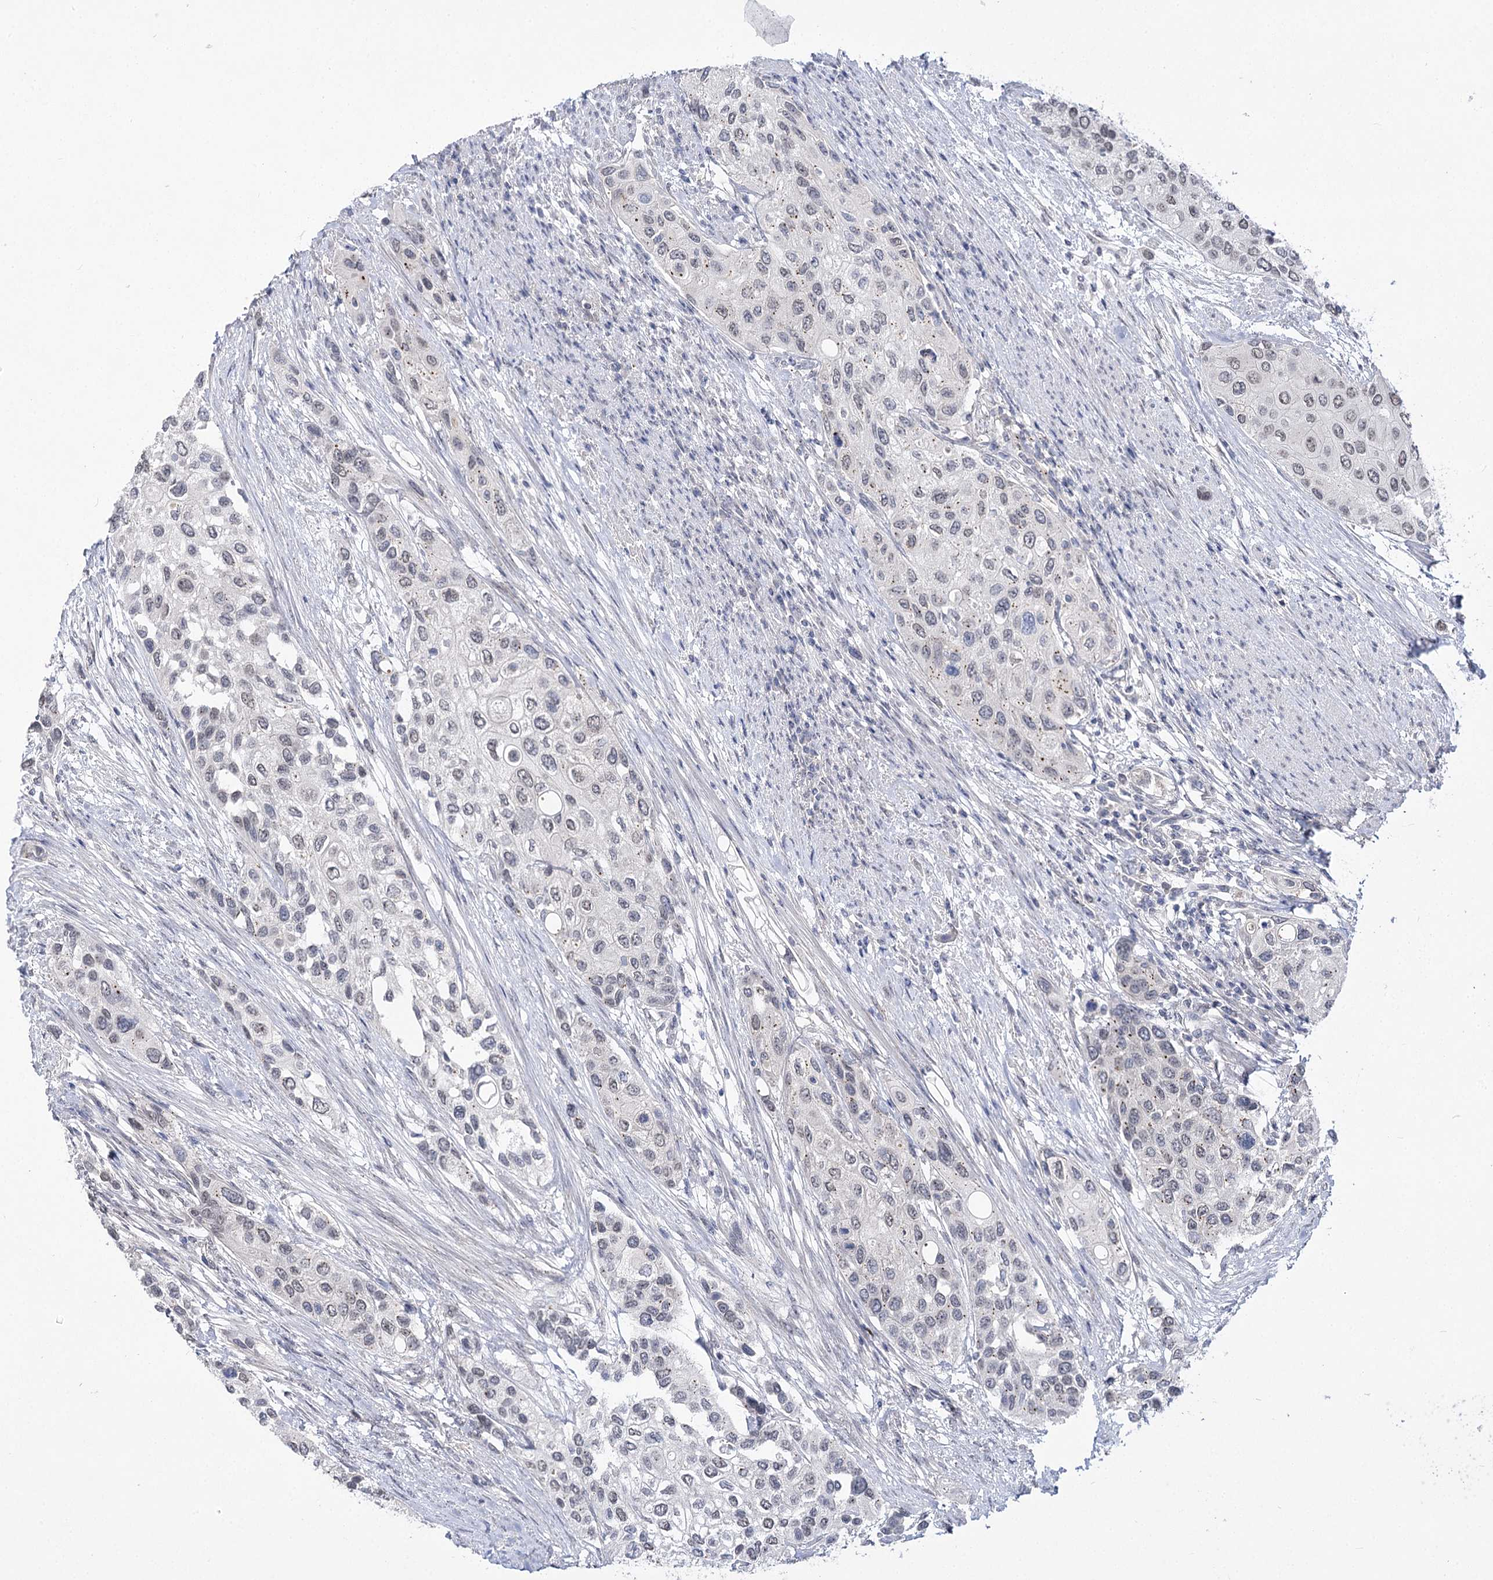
{"staining": {"intensity": "negative", "quantity": "none", "location": "none"}, "tissue": "urothelial cancer", "cell_type": "Tumor cells", "image_type": "cancer", "snomed": [{"axis": "morphology", "description": "Normal tissue, NOS"}, {"axis": "morphology", "description": "Urothelial carcinoma, High grade"}, {"axis": "topography", "description": "Vascular tissue"}, {"axis": "topography", "description": "Urinary bladder"}], "caption": "This image is of high-grade urothelial carcinoma stained with immunohistochemistry to label a protein in brown with the nuclei are counter-stained blue. There is no staining in tumor cells.", "gene": "ATP10B", "patient": {"sex": "female", "age": 56}}